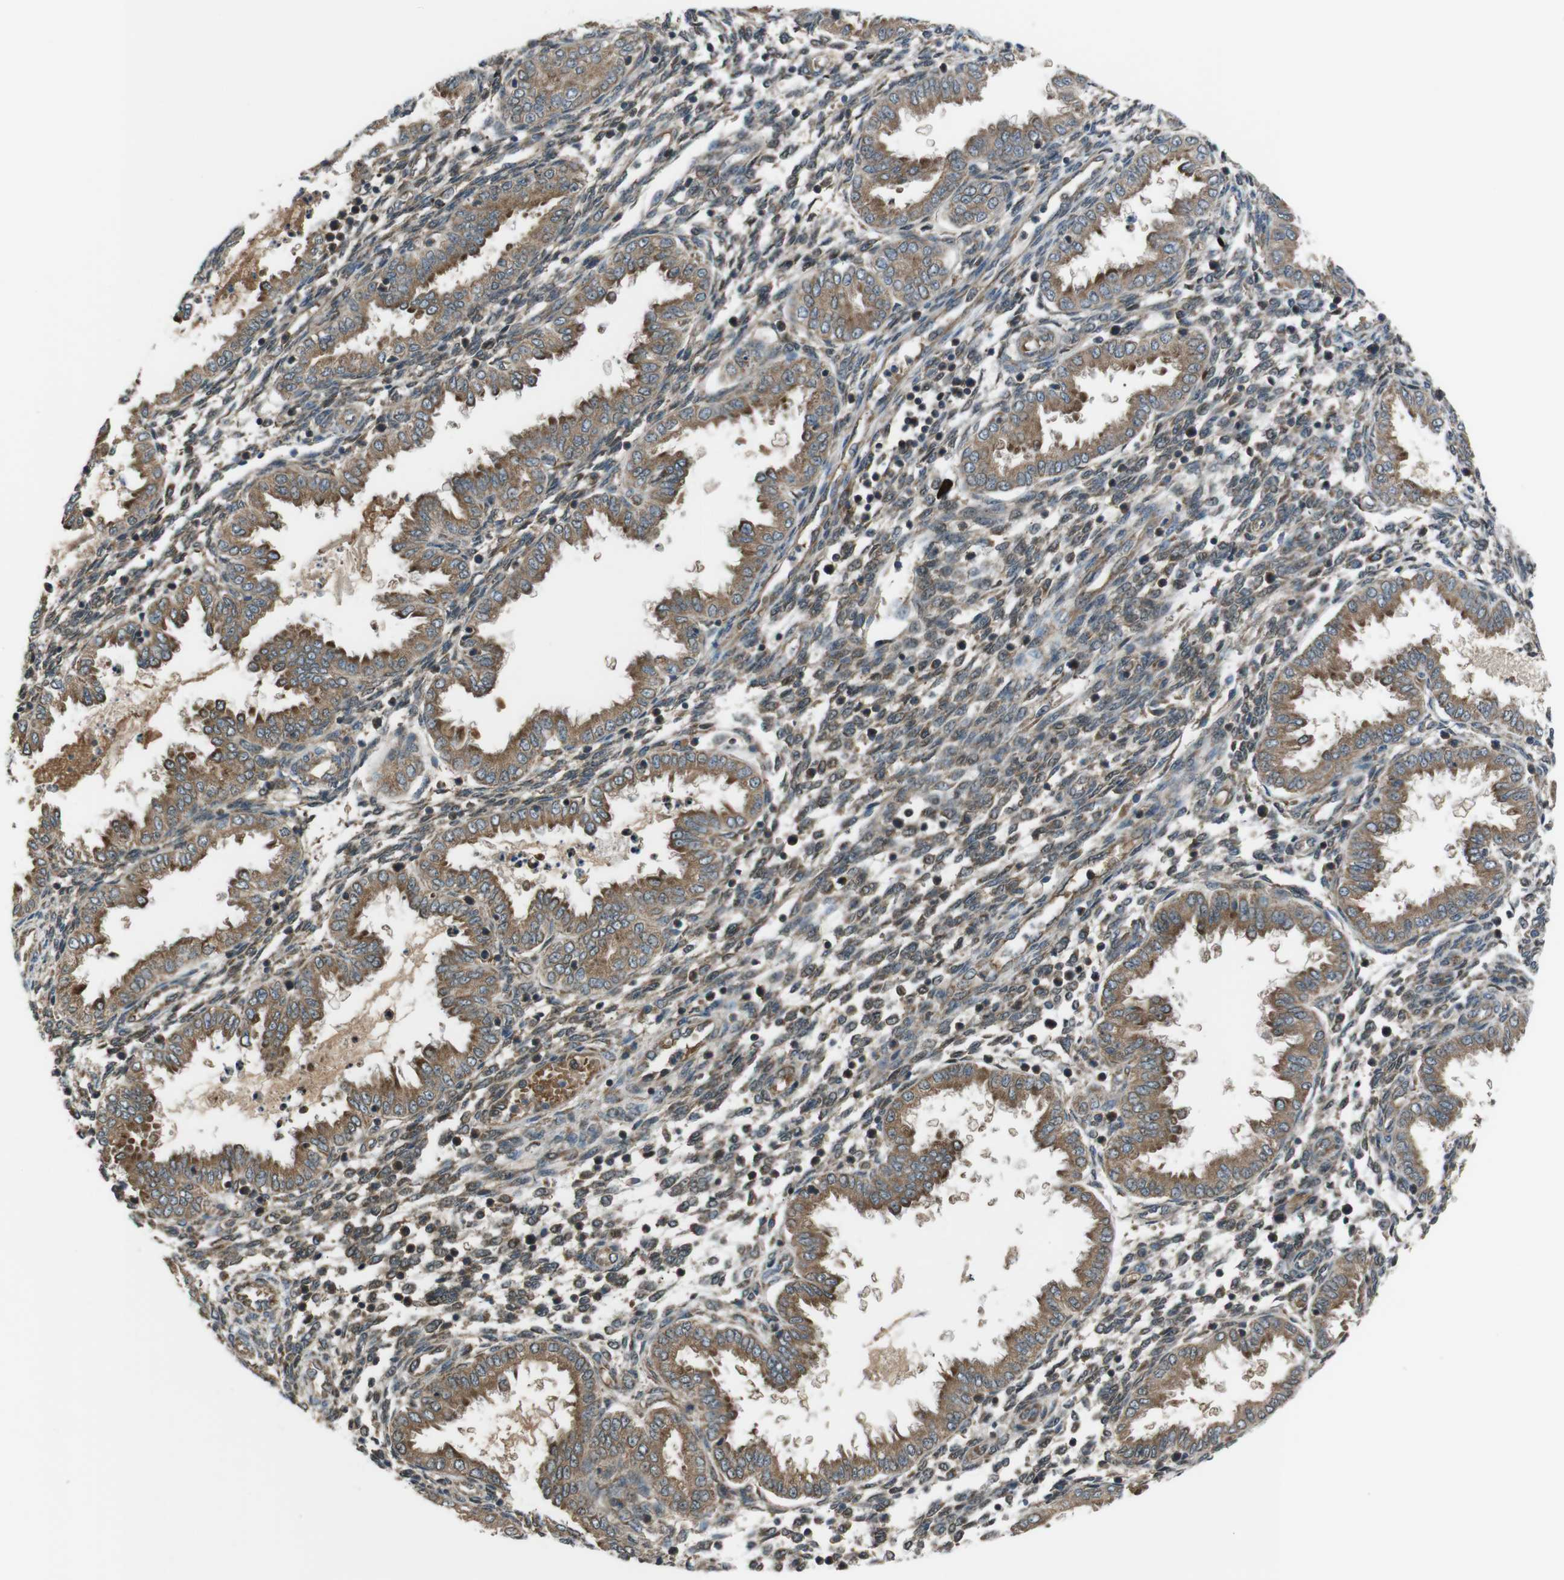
{"staining": {"intensity": "weak", "quantity": "25%-75%", "location": "cytoplasmic/membranous"}, "tissue": "endometrium", "cell_type": "Cells in endometrial stroma", "image_type": "normal", "snomed": [{"axis": "morphology", "description": "Normal tissue, NOS"}, {"axis": "topography", "description": "Endometrium"}], "caption": "This micrograph displays IHC staining of benign endometrium, with low weak cytoplasmic/membranous staining in approximately 25%-75% of cells in endometrial stroma.", "gene": "SSR3", "patient": {"sex": "female", "age": 33}}